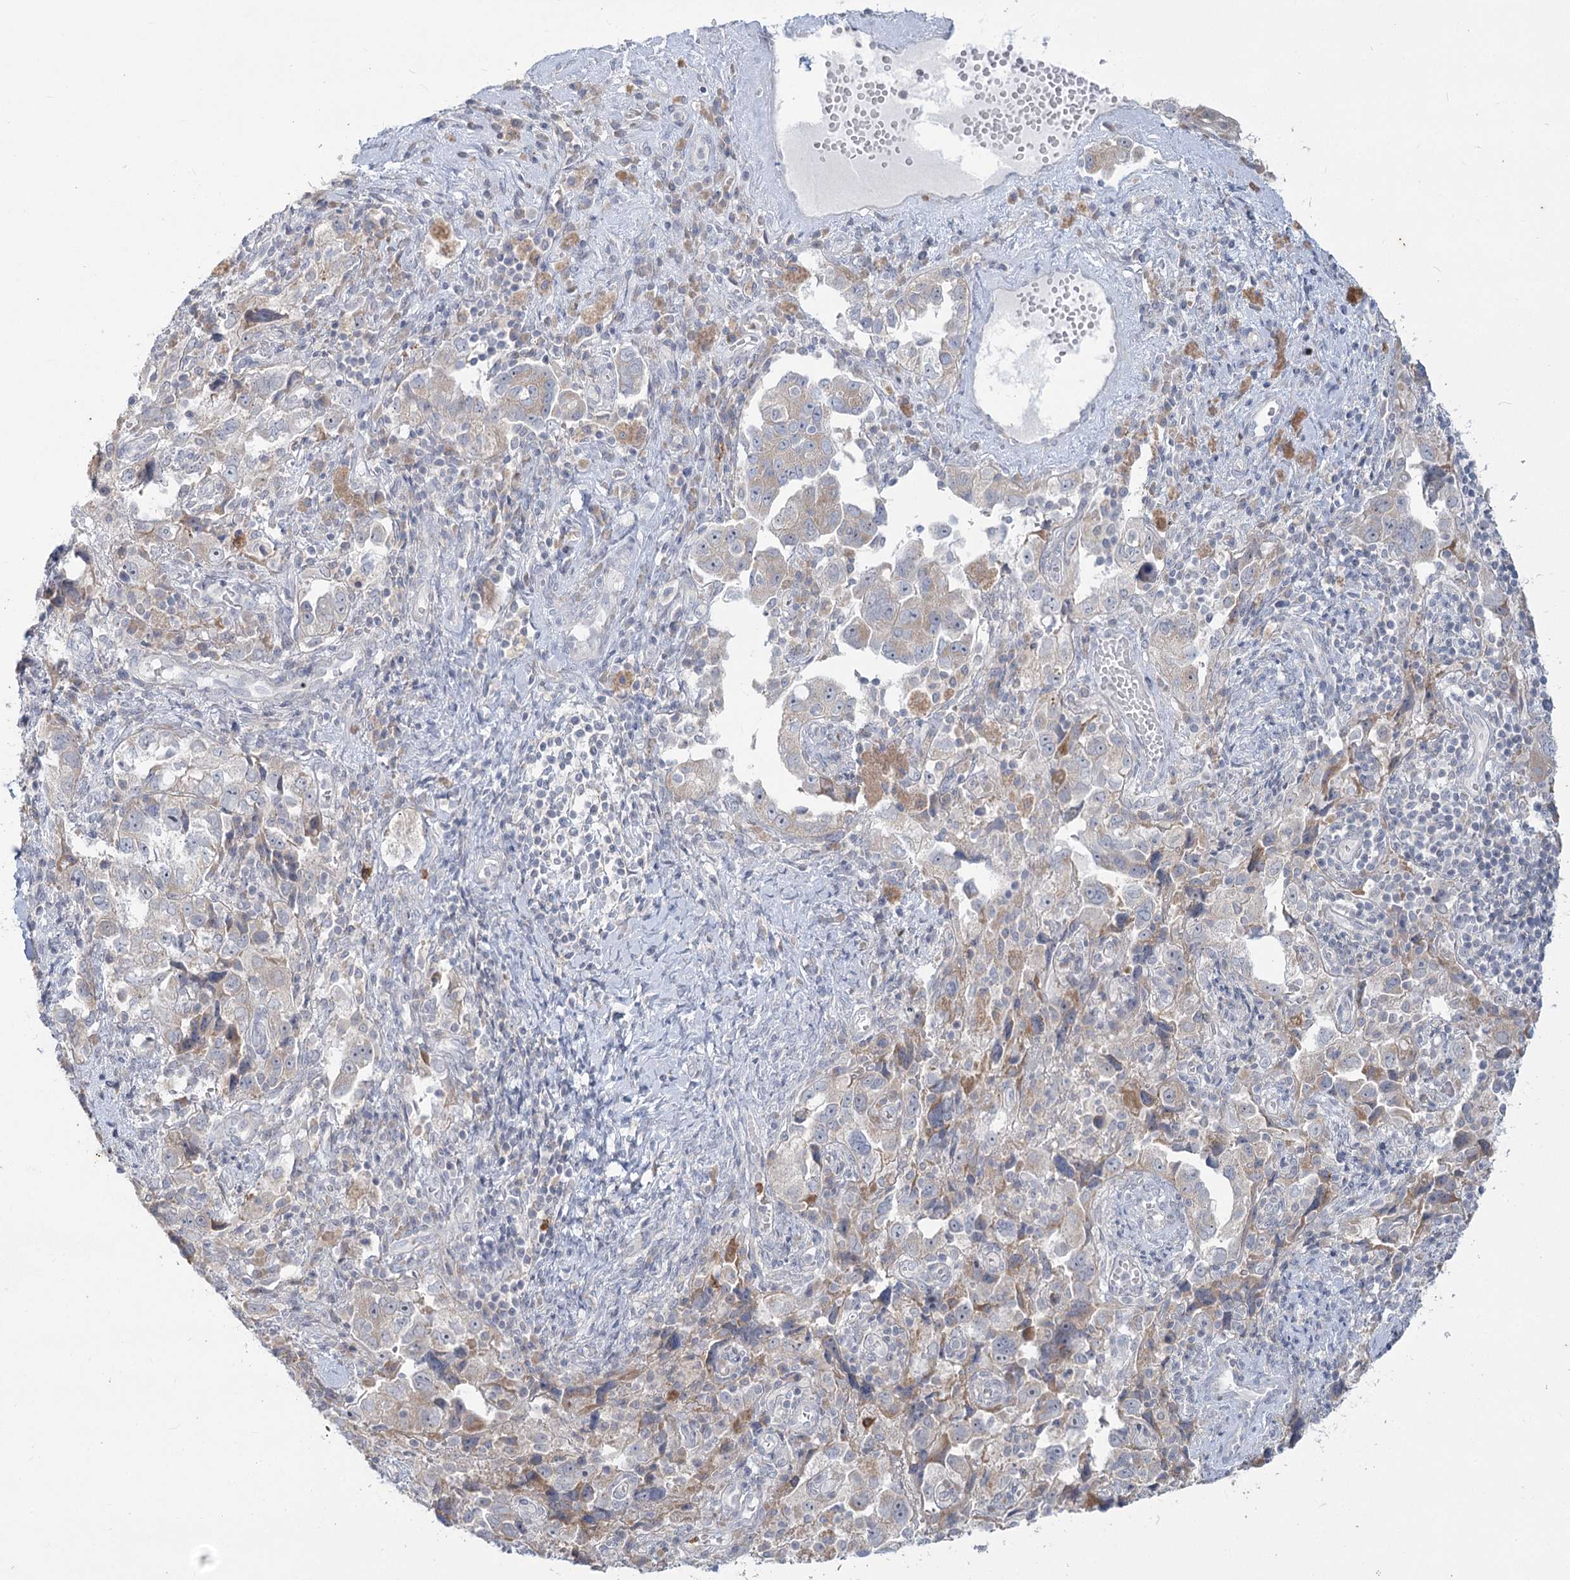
{"staining": {"intensity": "negative", "quantity": "none", "location": "none"}, "tissue": "ovarian cancer", "cell_type": "Tumor cells", "image_type": "cancer", "snomed": [{"axis": "morphology", "description": "Carcinoma, NOS"}, {"axis": "morphology", "description": "Cystadenocarcinoma, serous, NOS"}, {"axis": "topography", "description": "Ovary"}], "caption": "Ovarian cancer was stained to show a protein in brown. There is no significant staining in tumor cells.", "gene": "PLA2G12A", "patient": {"sex": "female", "age": 69}}